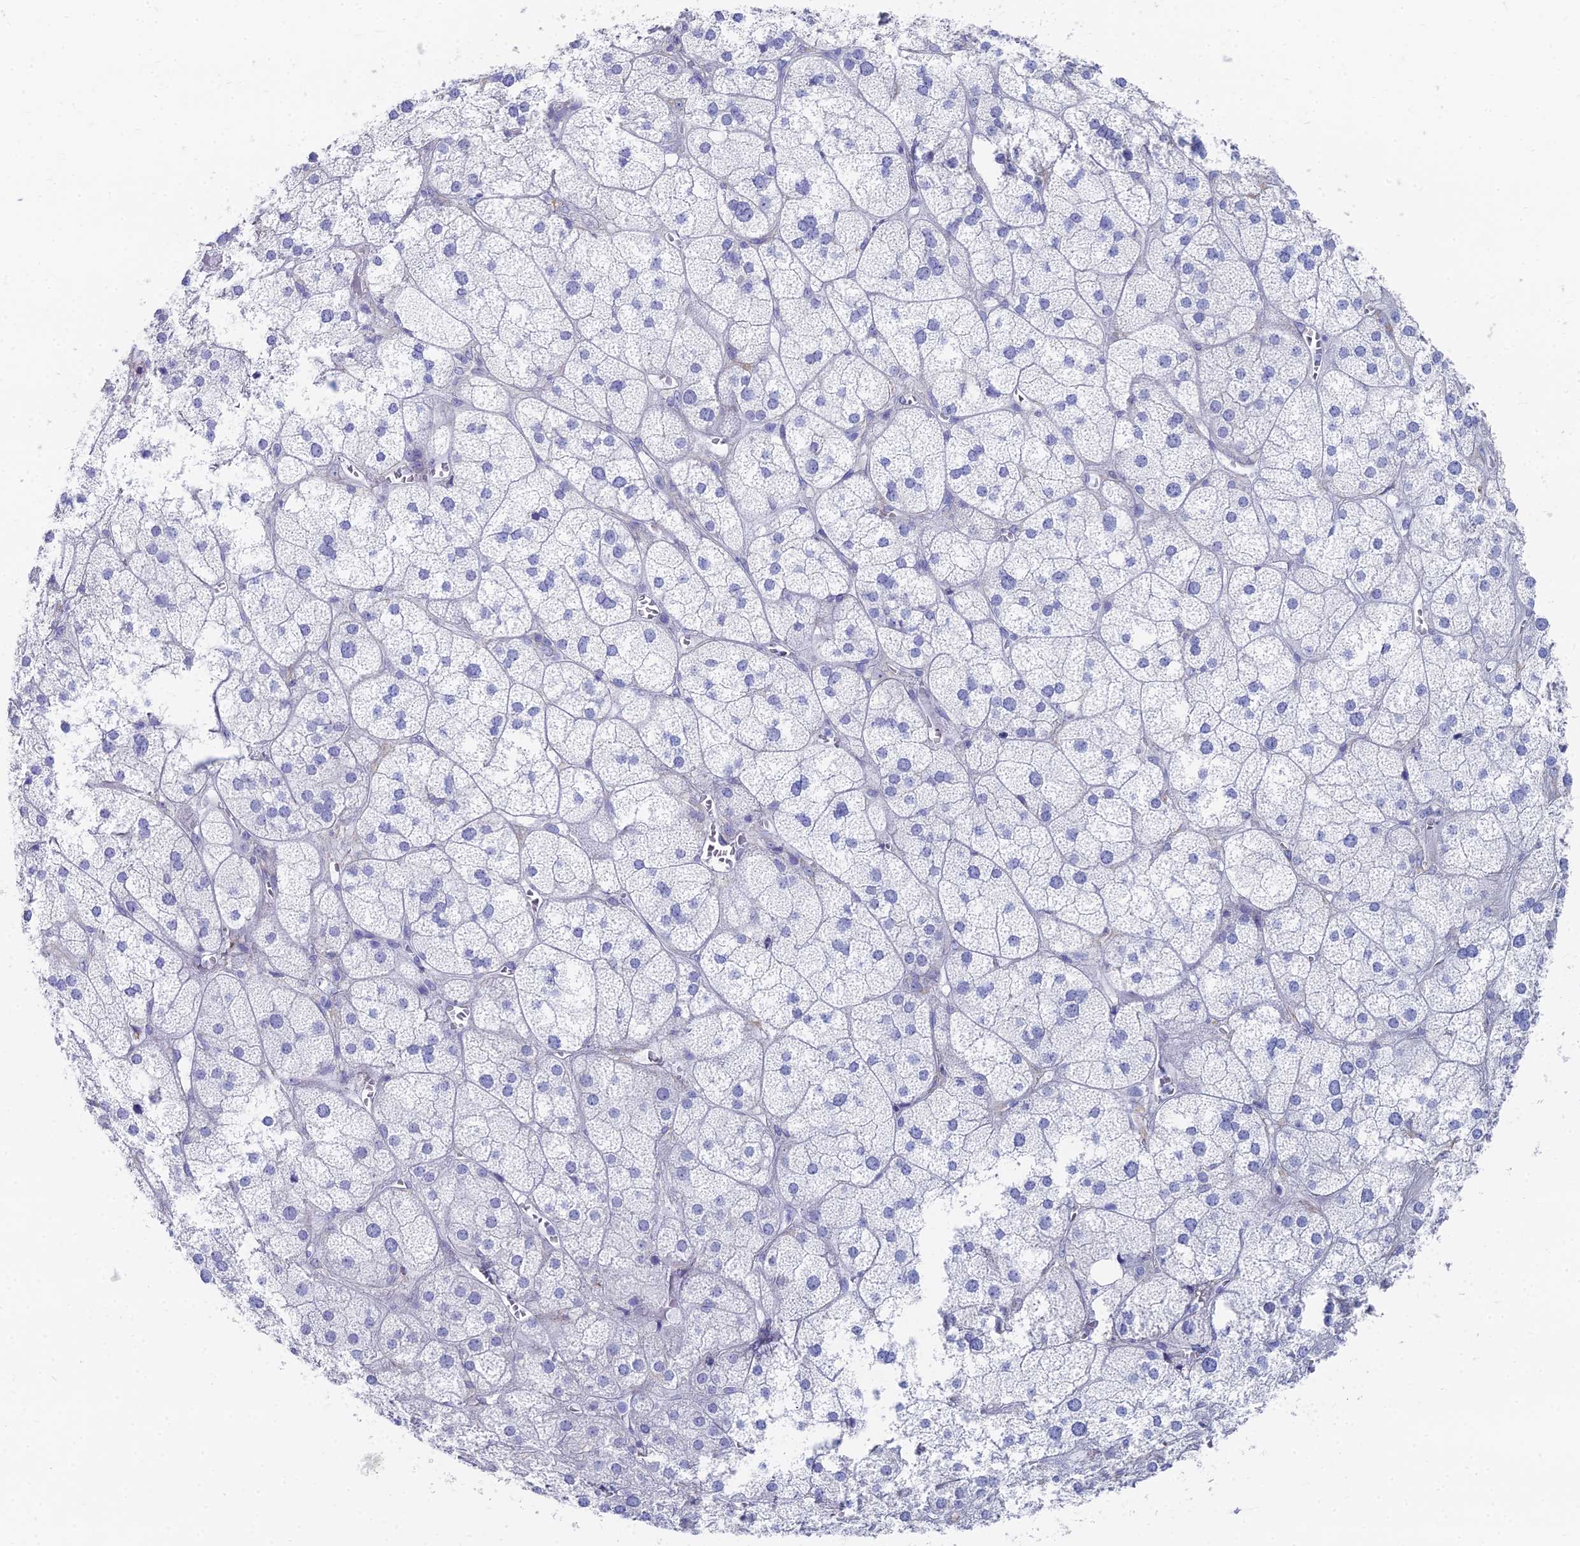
{"staining": {"intensity": "negative", "quantity": "none", "location": "none"}, "tissue": "adrenal gland", "cell_type": "Glandular cells", "image_type": "normal", "snomed": [{"axis": "morphology", "description": "Normal tissue, NOS"}, {"axis": "topography", "description": "Adrenal gland"}], "caption": "Immunohistochemical staining of normal adrenal gland shows no significant staining in glandular cells.", "gene": "TNNT3", "patient": {"sex": "female", "age": 61}}